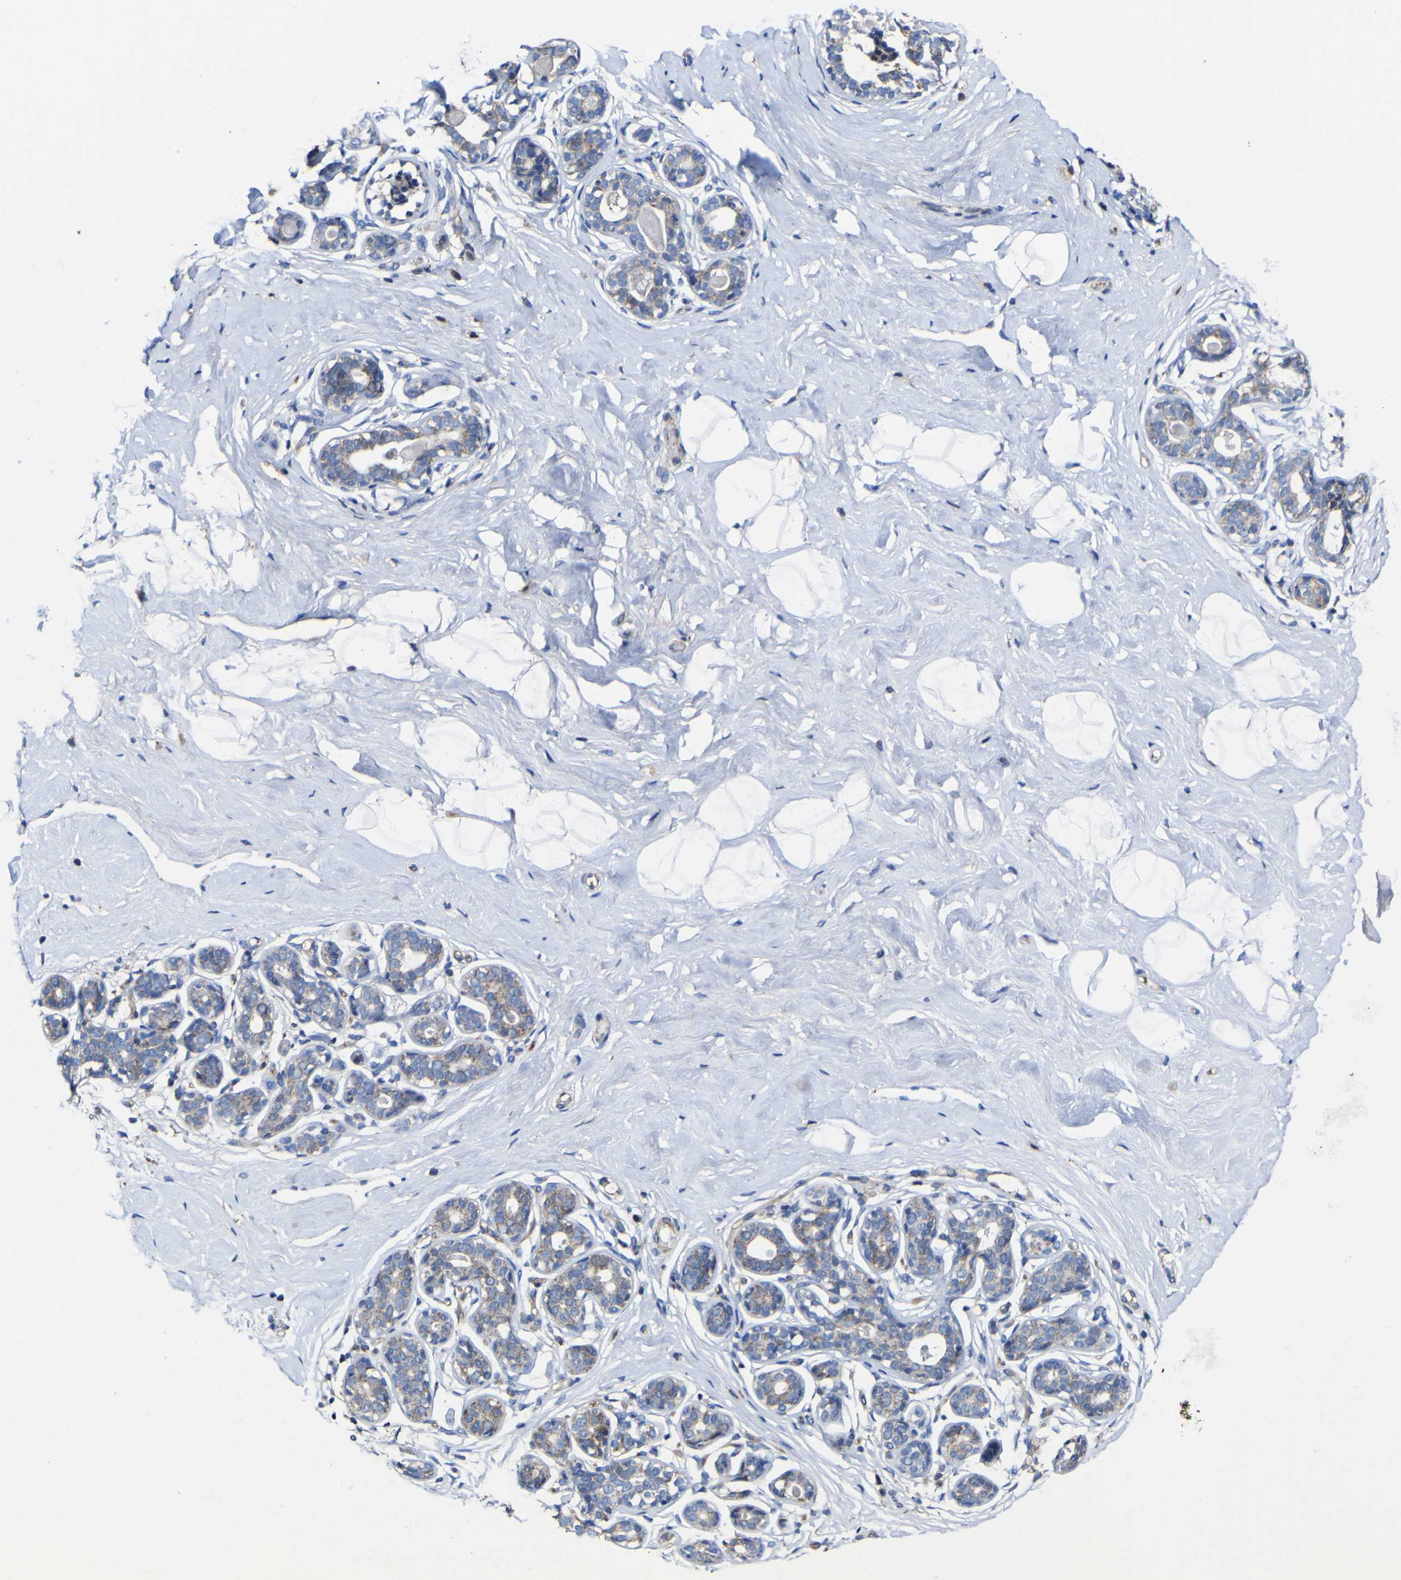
{"staining": {"intensity": "negative", "quantity": "none", "location": "none"}, "tissue": "breast", "cell_type": "Adipocytes", "image_type": "normal", "snomed": [{"axis": "morphology", "description": "Normal tissue, NOS"}, {"axis": "topography", "description": "Breast"}], "caption": "A high-resolution image shows IHC staining of normal breast, which reveals no significant positivity in adipocytes.", "gene": "CCDC90B", "patient": {"sex": "female", "age": 23}}